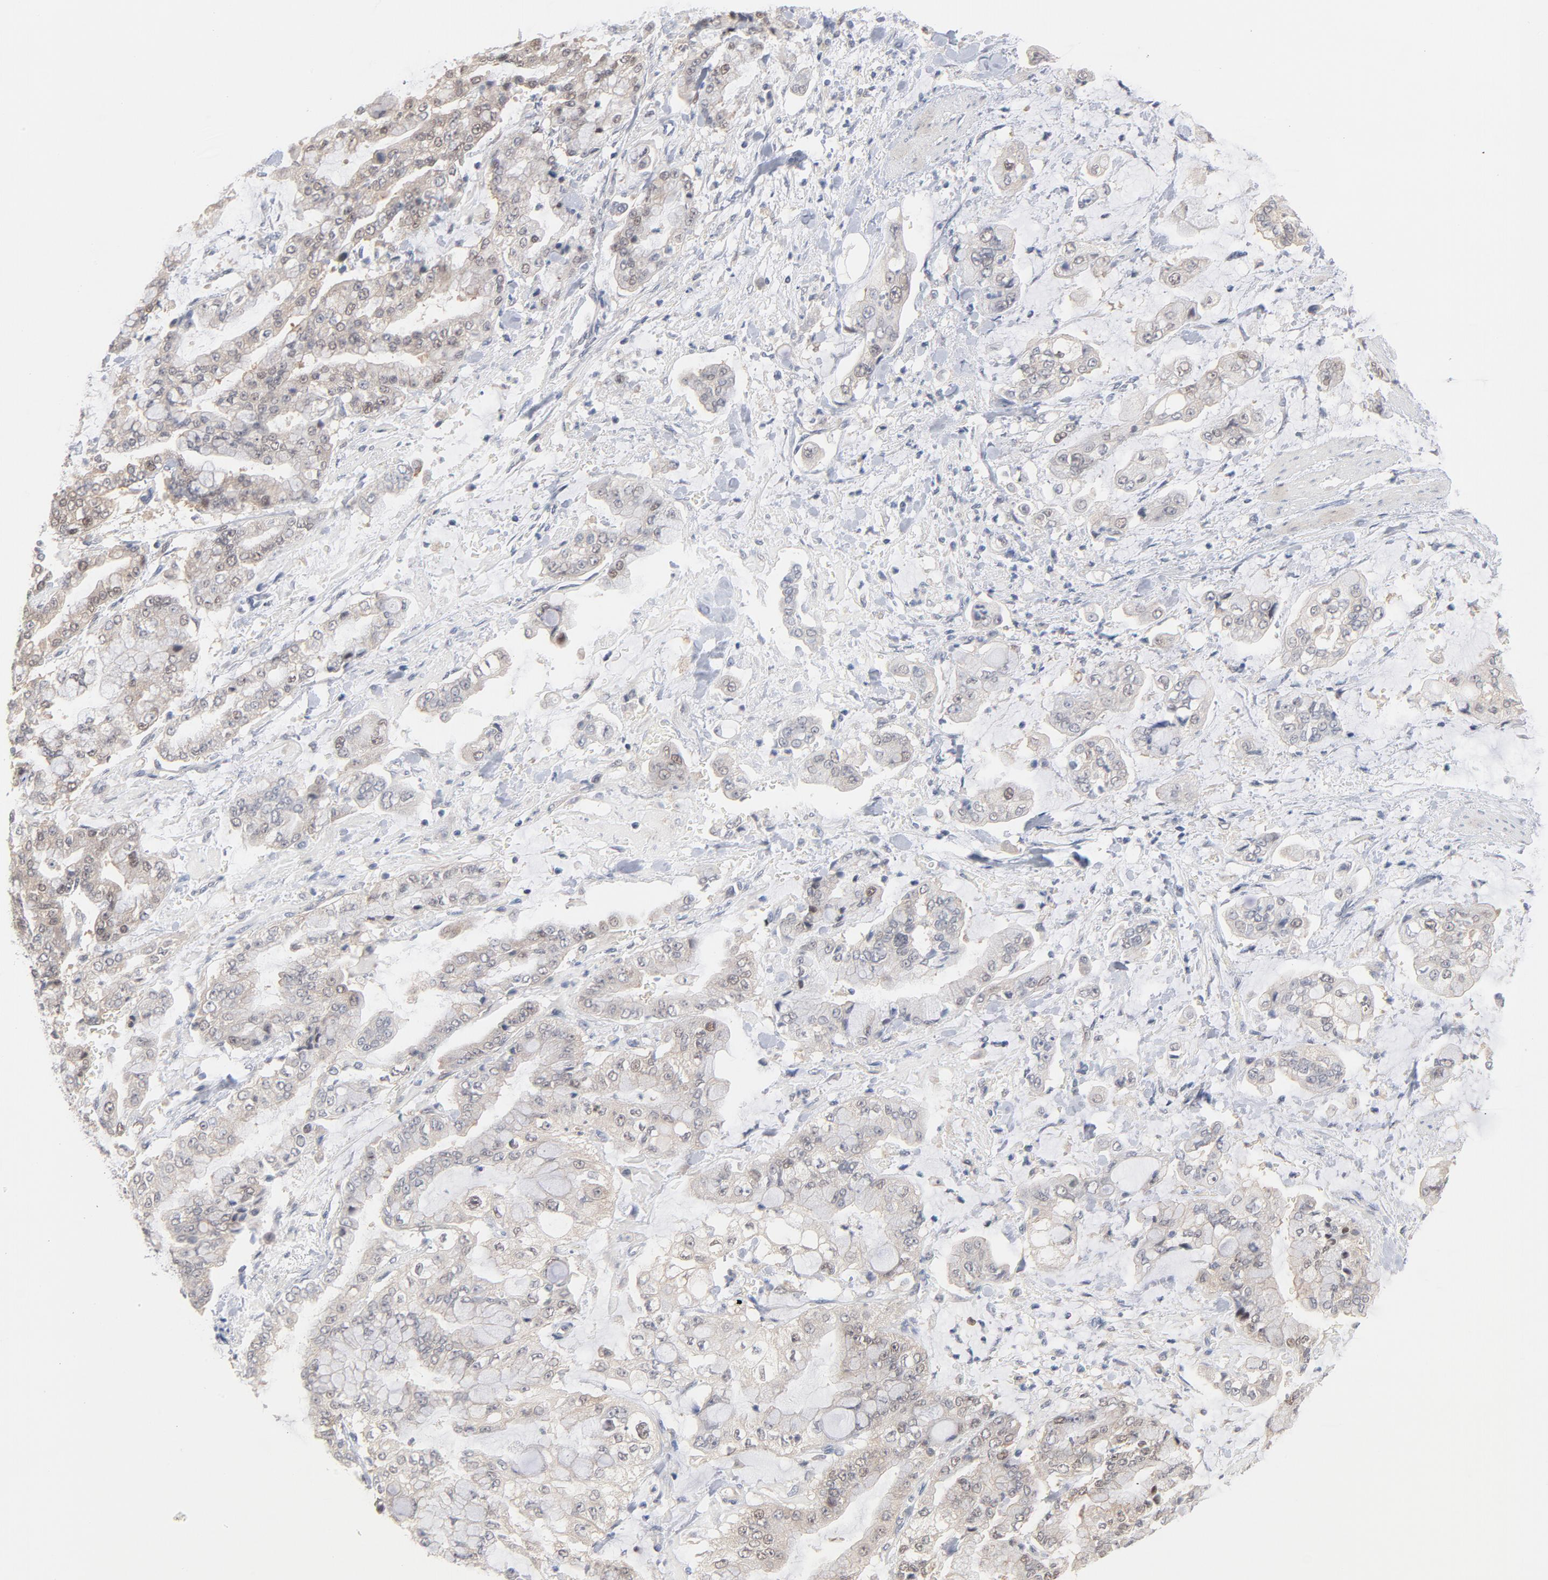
{"staining": {"intensity": "weak", "quantity": "<25%", "location": "nuclear"}, "tissue": "stomach cancer", "cell_type": "Tumor cells", "image_type": "cancer", "snomed": [{"axis": "morphology", "description": "Normal tissue, NOS"}, {"axis": "morphology", "description": "Adenocarcinoma, NOS"}, {"axis": "topography", "description": "Stomach, upper"}, {"axis": "topography", "description": "Stomach"}], "caption": "This is an immunohistochemistry micrograph of human adenocarcinoma (stomach). There is no expression in tumor cells.", "gene": "UBL4A", "patient": {"sex": "male", "age": 76}}